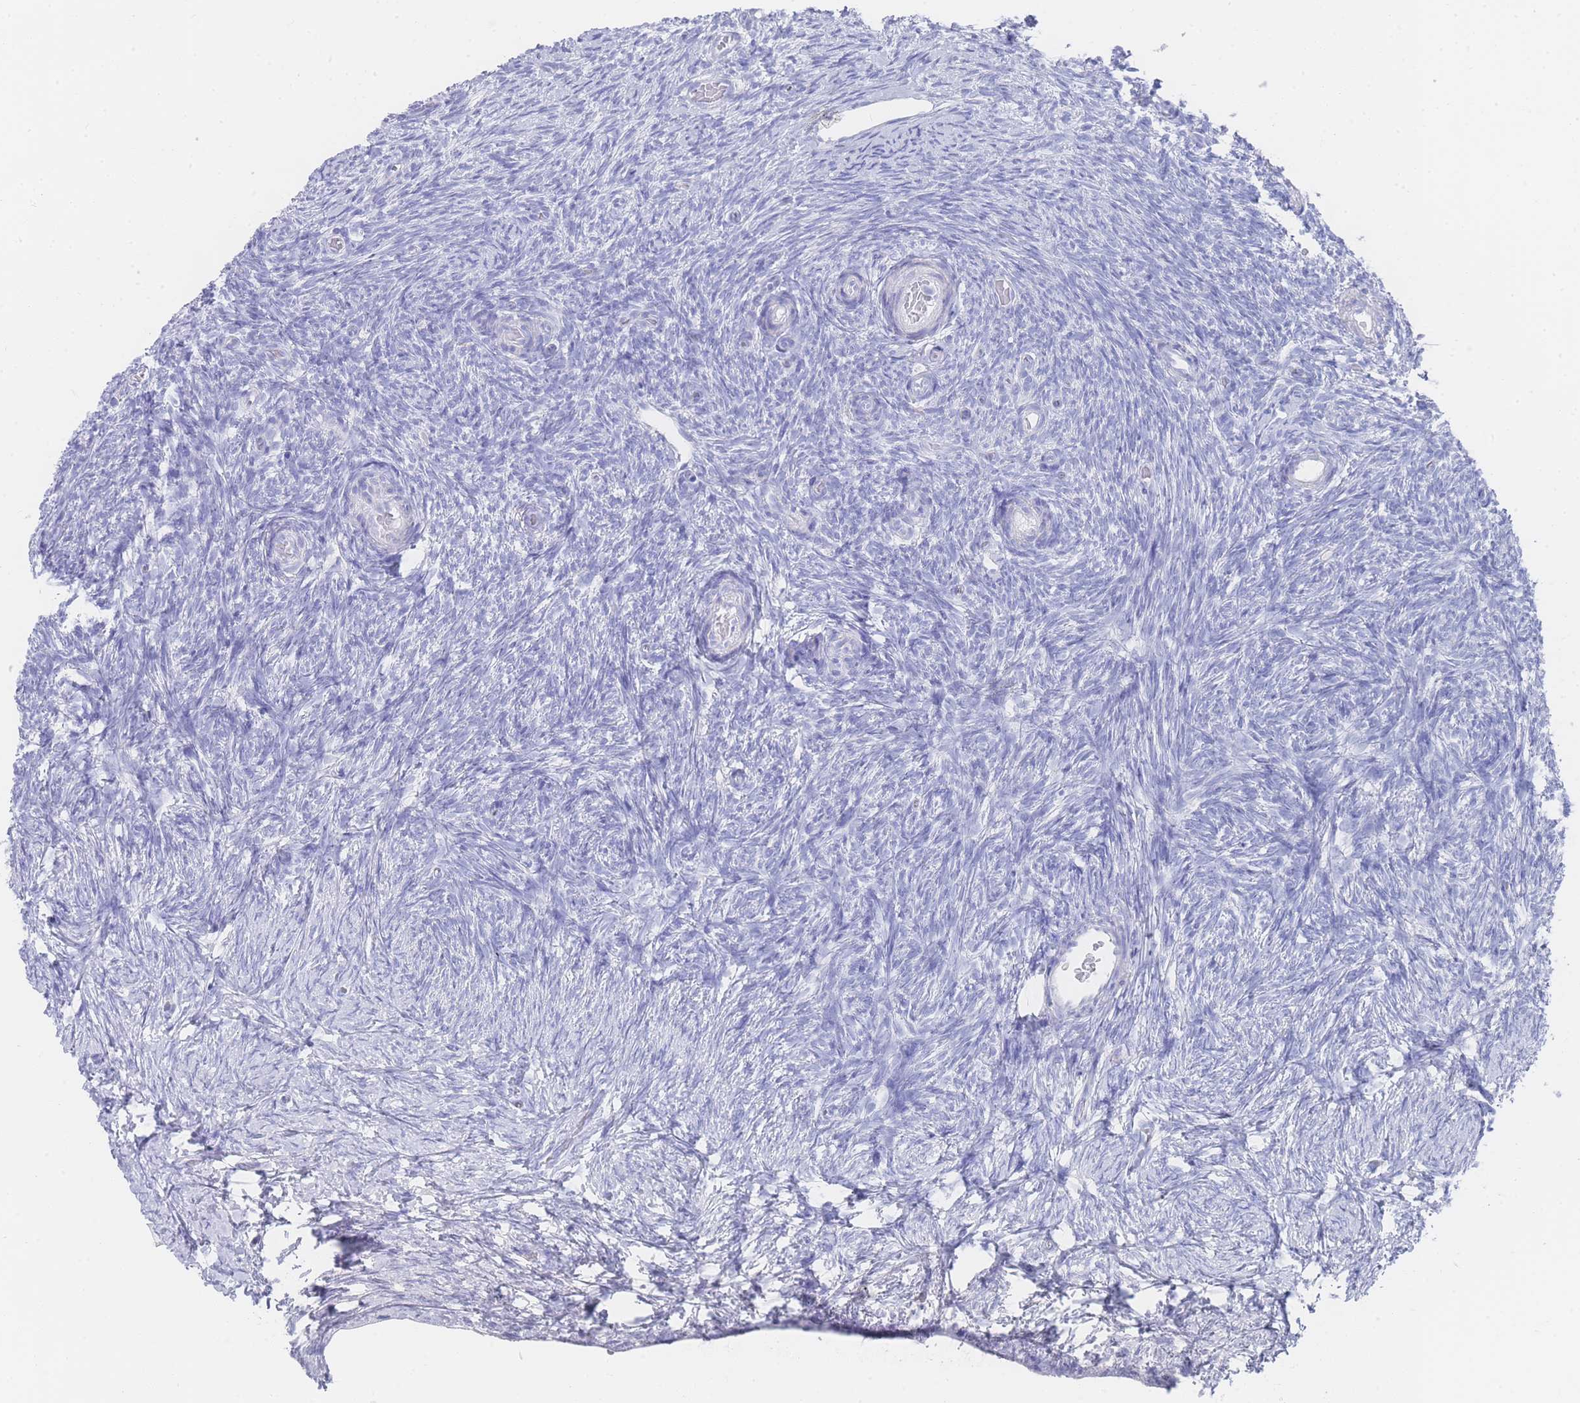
{"staining": {"intensity": "negative", "quantity": "none", "location": "none"}, "tissue": "ovary", "cell_type": "Ovarian stroma cells", "image_type": "normal", "snomed": [{"axis": "morphology", "description": "Normal tissue, NOS"}, {"axis": "topography", "description": "Ovary"}], "caption": "Immunohistochemistry (IHC) photomicrograph of benign ovary stained for a protein (brown), which displays no expression in ovarian stroma cells.", "gene": "LRRC37A2", "patient": {"sex": "female", "age": 39}}